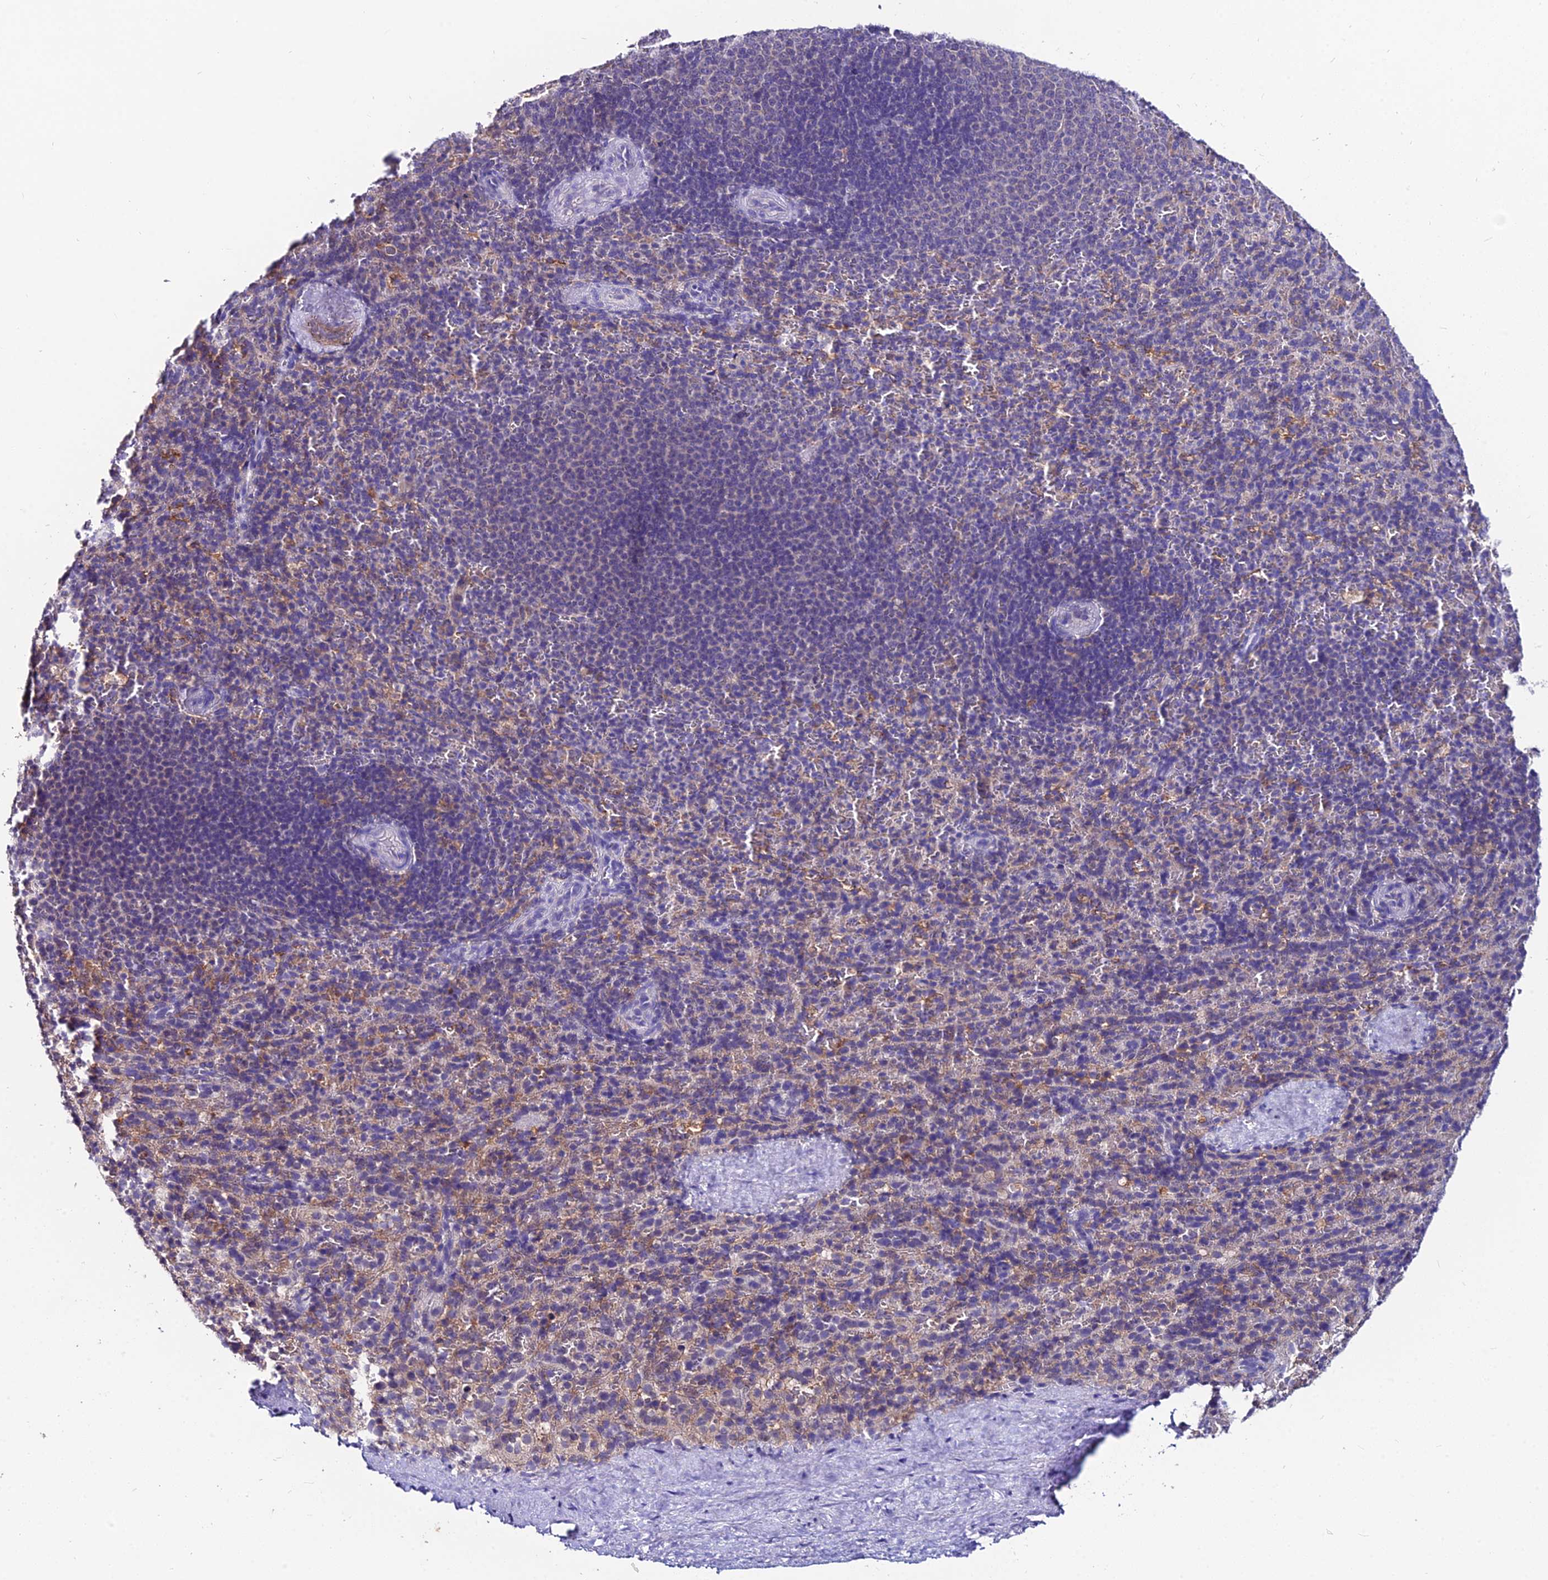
{"staining": {"intensity": "negative", "quantity": "none", "location": "none"}, "tissue": "spleen", "cell_type": "Cells in red pulp", "image_type": "normal", "snomed": [{"axis": "morphology", "description": "Normal tissue, NOS"}, {"axis": "topography", "description": "Spleen"}], "caption": "The histopathology image shows no significant staining in cells in red pulp of spleen.", "gene": "LGALS7", "patient": {"sex": "female", "age": 21}}